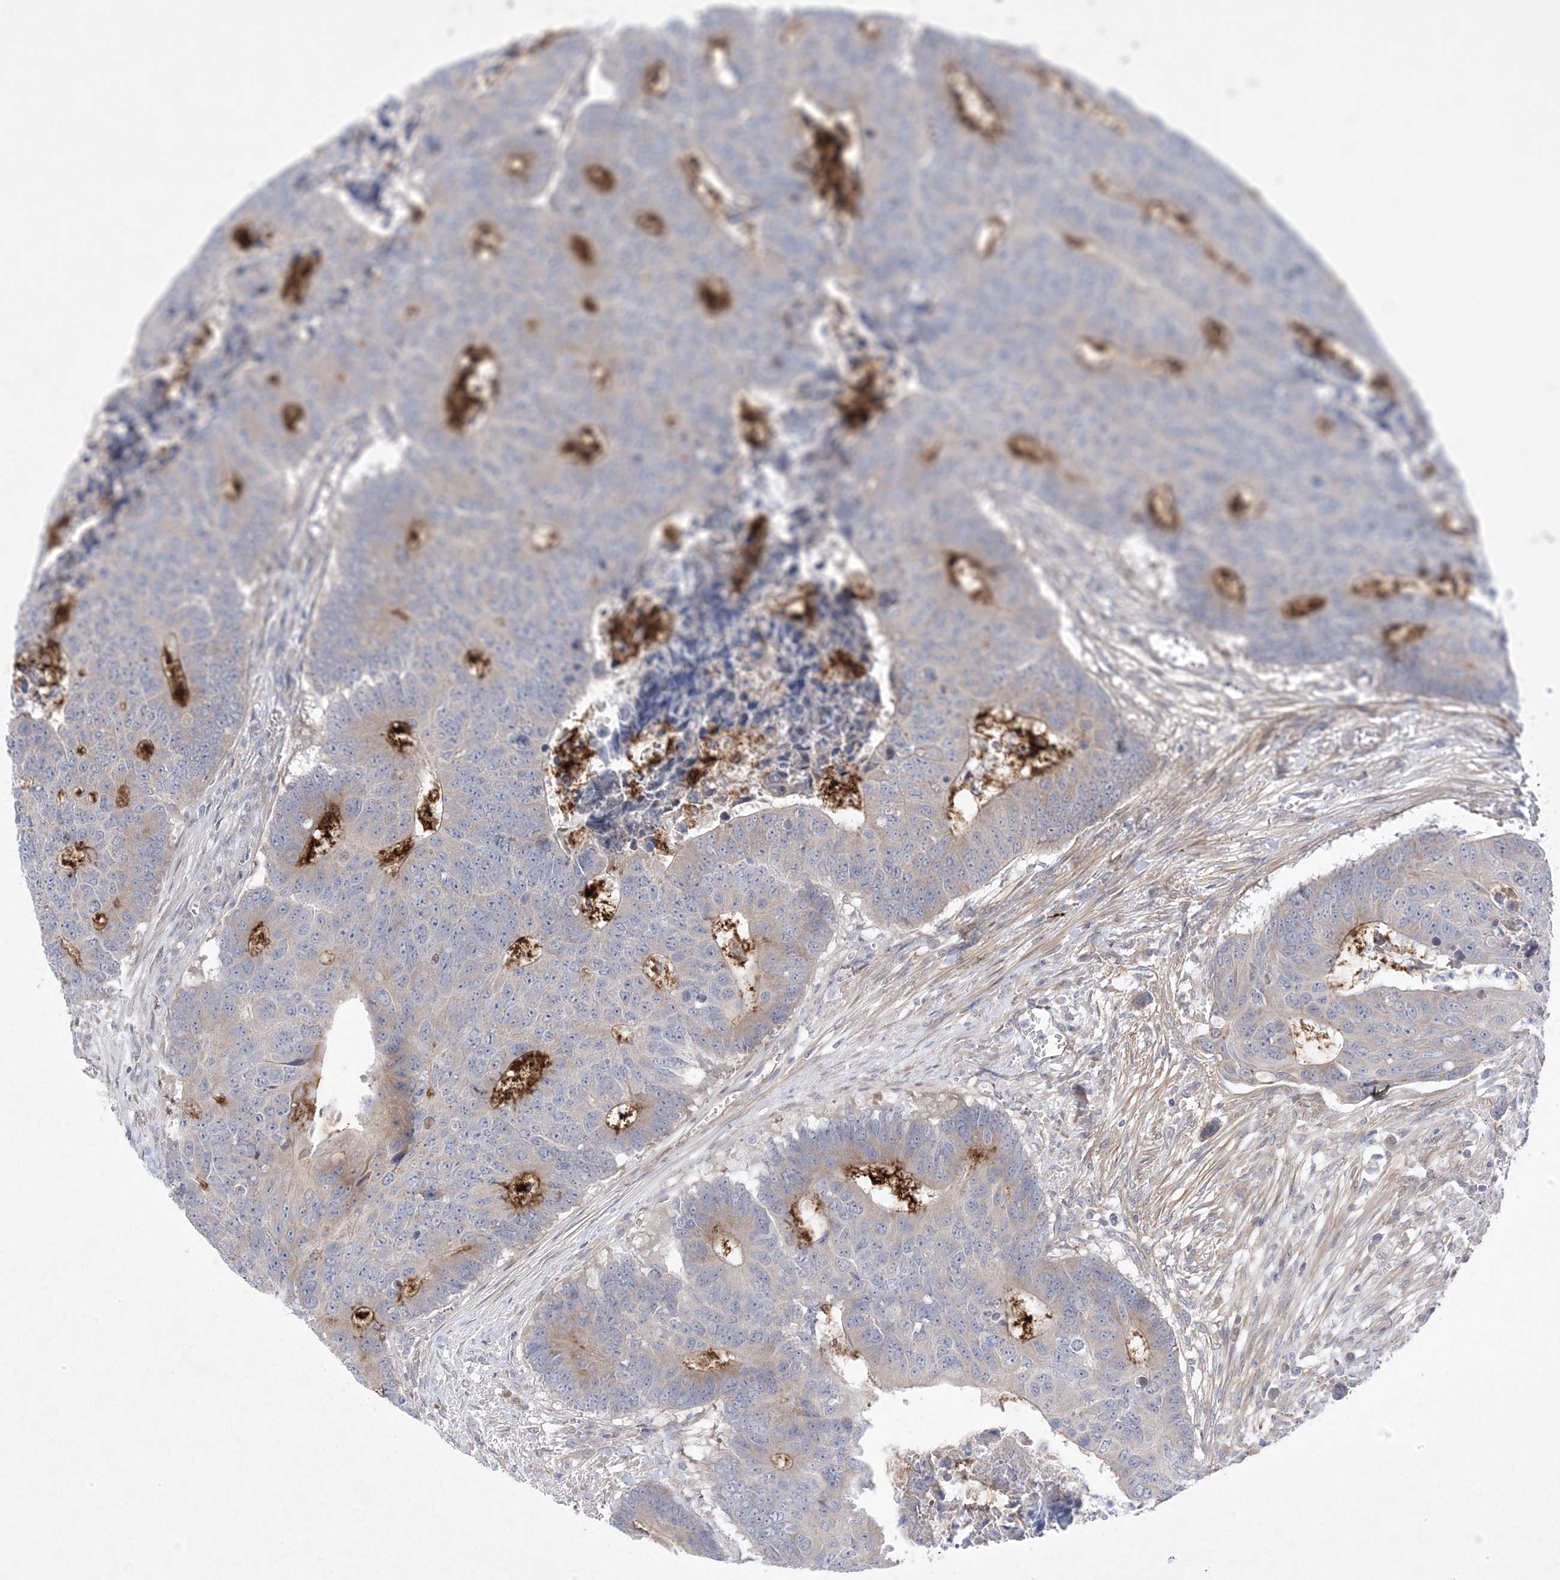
{"staining": {"intensity": "negative", "quantity": "none", "location": "none"}, "tissue": "colorectal cancer", "cell_type": "Tumor cells", "image_type": "cancer", "snomed": [{"axis": "morphology", "description": "Adenocarcinoma, NOS"}, {"axis": "topography", "description": "Colon"}], "caption": "The histopathology image exhibits no significant expression in tumor cells of colorectal cancer (adenocarcinoma).", "gene": "ANAPC1", "patient": {"sex": "male", "age": 87}}